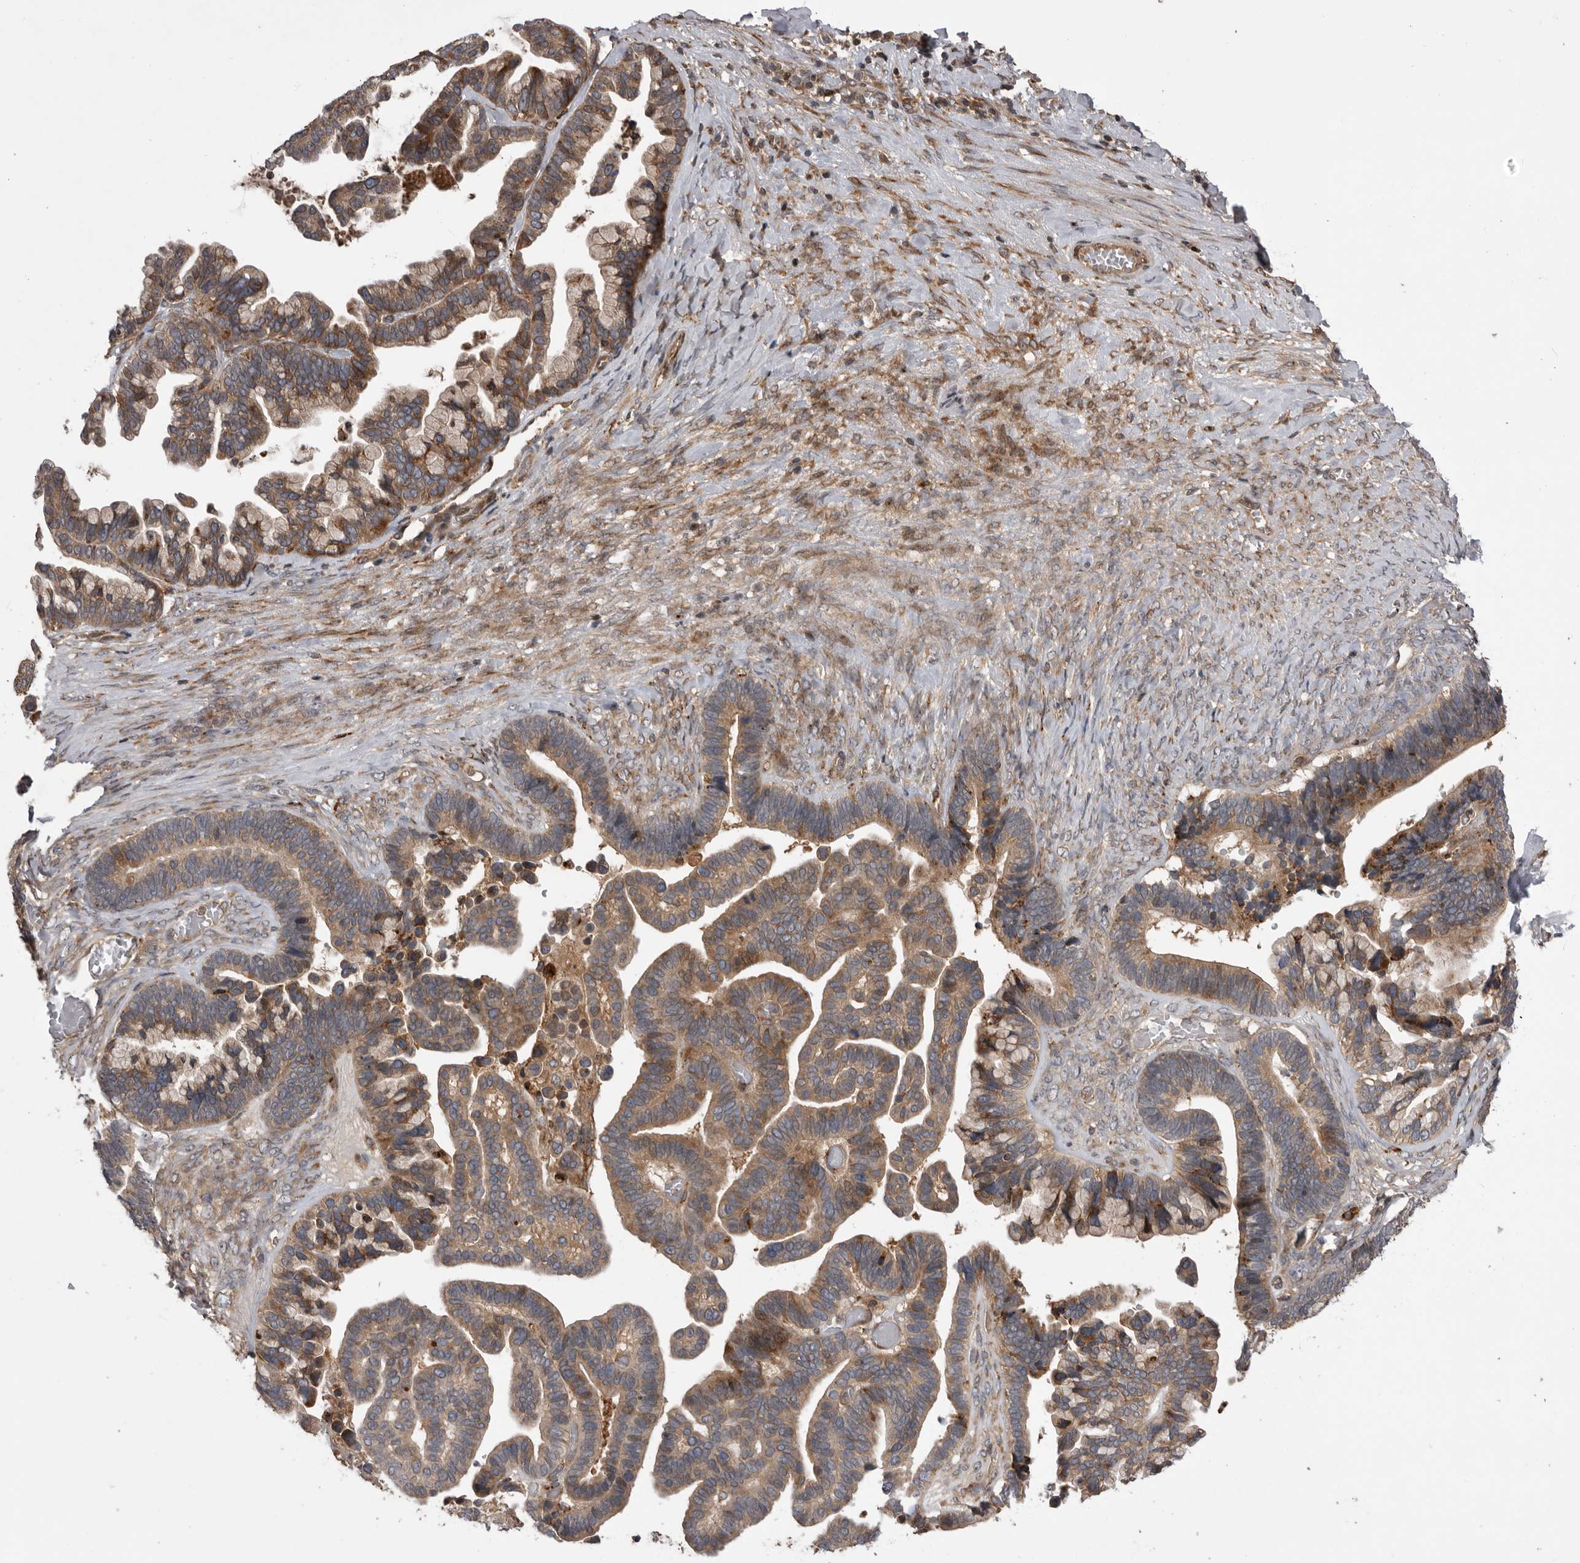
{"staining": {"intensity": "moderate", "quantity": ">75%", "location": "cytoplasmic/membranous"}, "tissue": "ovarian cancer", "cell_type": "Tumor cells", "image_type": "cancer", "snomed": [{"axis": "morphology", "description": "Cystadenocarcinoma, serous, NOS"}, {"axis": "topography", "description": "Ovary"}], "caption": "Immunohistochemical staining of human ovarian cancer (serous cystadenocarcinoma) displays medium levels of moderate cytoplasmic/membranous protein staining in about >75% of tumor cells.", "gene": "RAB3GAP2", "patient": {"sex": "female", "age": 56}}